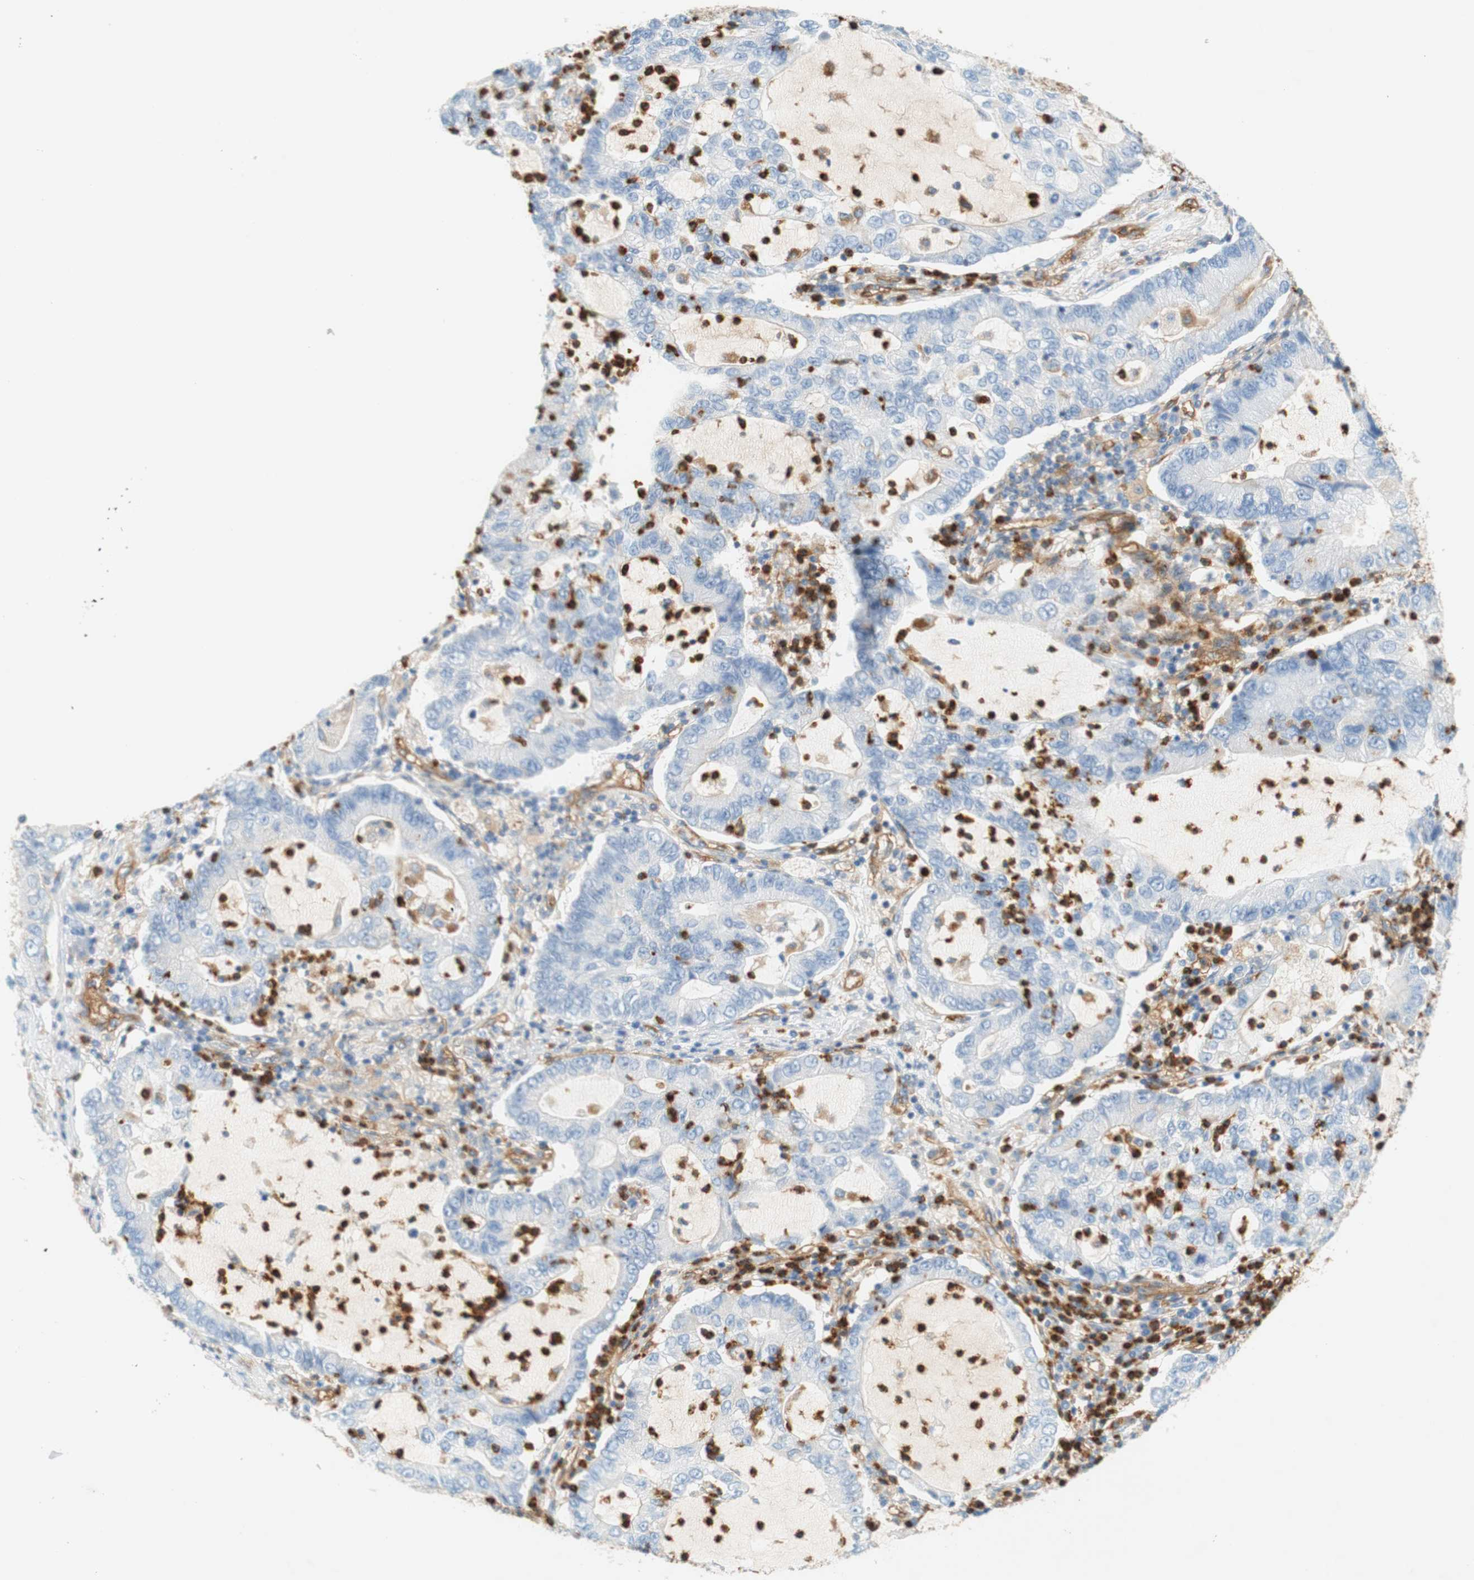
{"staining": {"intensity": "negative", "quantity": "none", "location": "none"}, "tissue": "lung cancer", "cell_type": "Tumor cells", "image_type": "cancer", "snomed": [{"axis": "morphology", "description": "Adenocarcinoma, NOS"}, {"axis": "topography", "description": "Lung"}], "caption": "Human lung cancer stained for a protein using immunohistochemistry reveals no staining in tumor cells.", "gene": "STOM", "patient": {"sex": "female", "age": 51}}